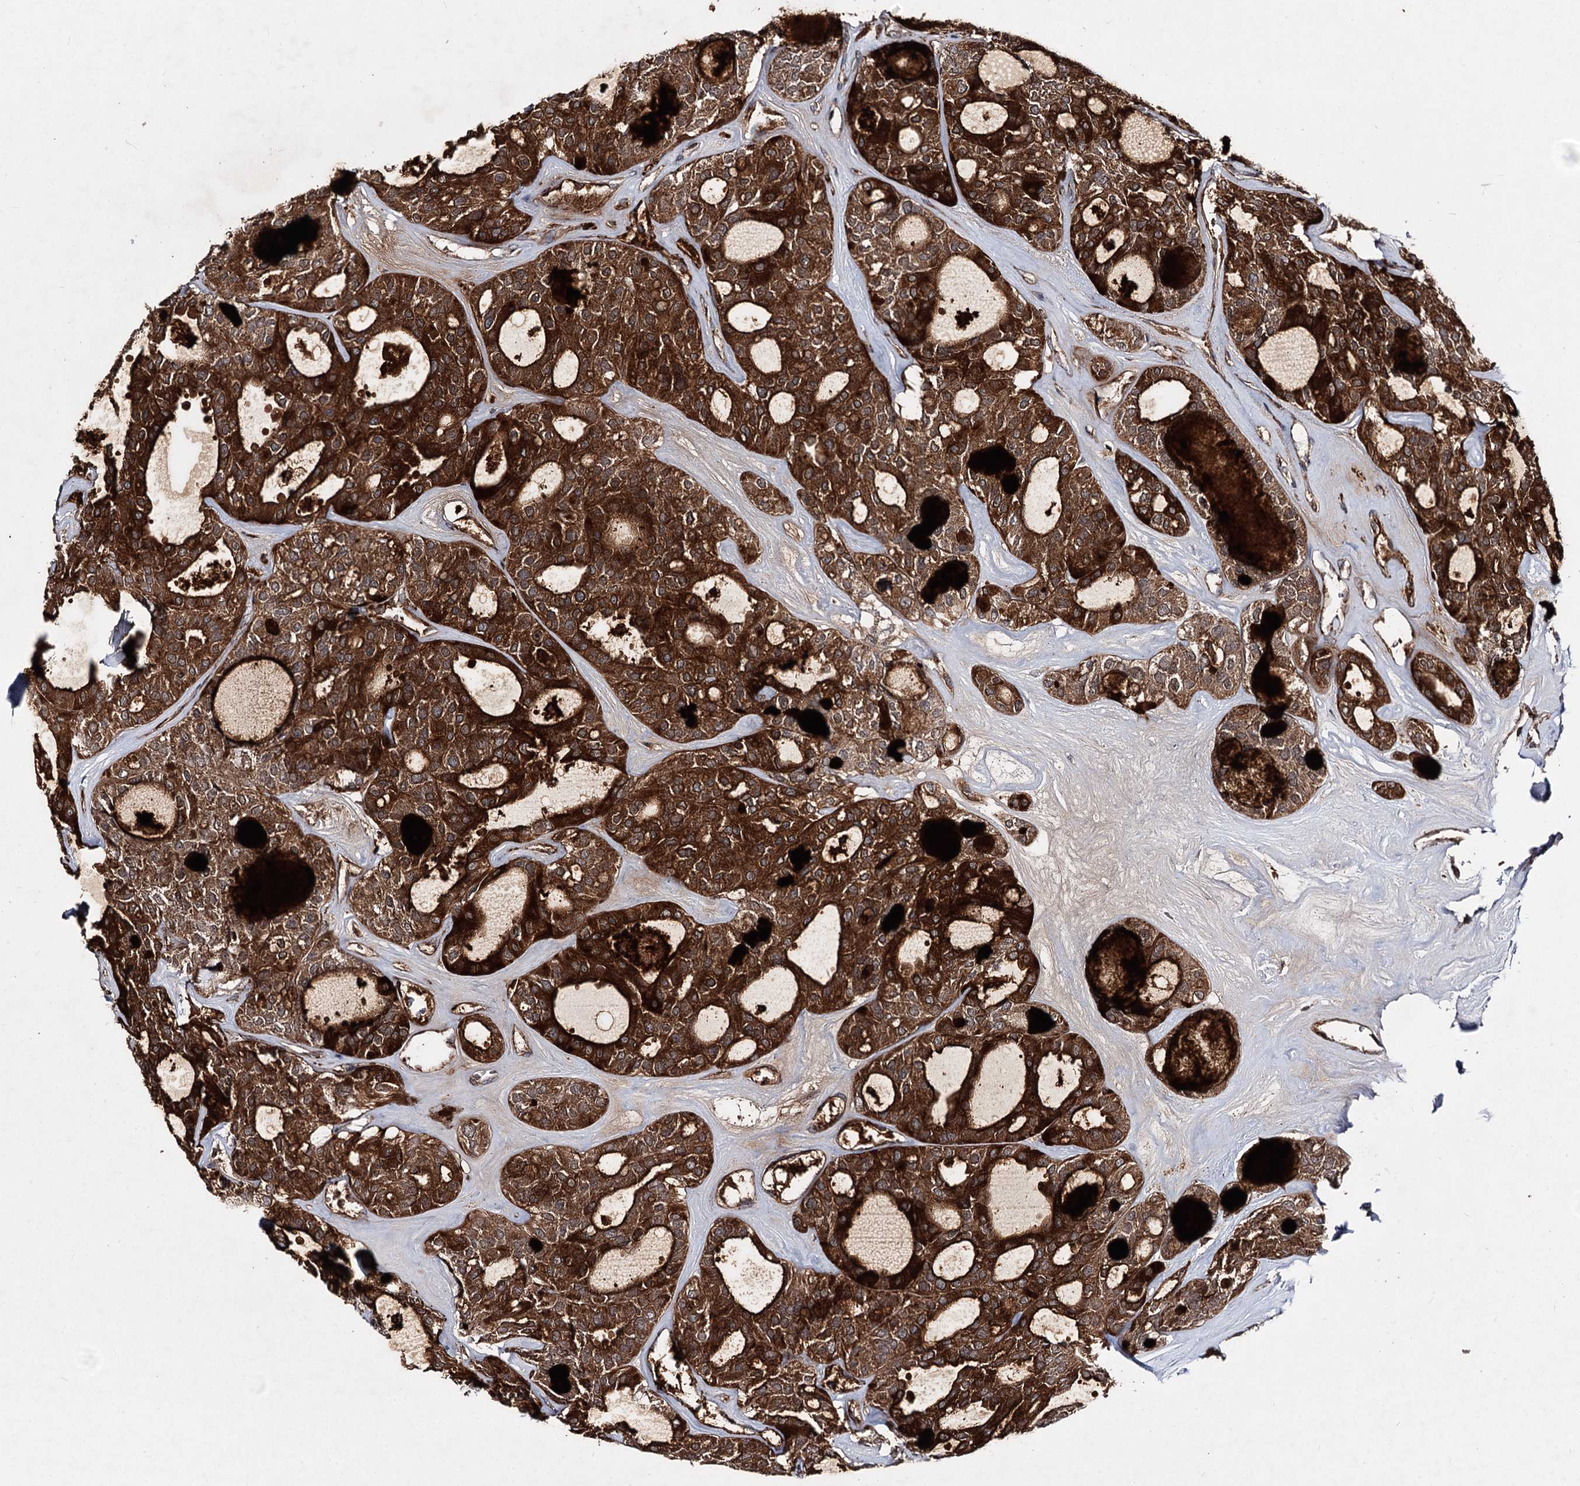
{"staining": {"intensity": "strong", "quantity": ">75%", "location": "cytoplasmic/membranous"}, "tissue": "thyroid cancer", "cell_type": "Tumor cells", "image_type": "cancer", "snomed": [{"axis": "morphology", "description": "Follicular adenoma carcinoma, NOS"}, {"axis": "topography", "description": "Thyroid gland"}], "caption": "Tumor cells display strong cytoplasmic/membranous staining in about >75% of cells in thyroid cancer (follicular adenoma carcinoma).", "gene": "MINDY3", "patient": {"sex": "male", "age": 75}}